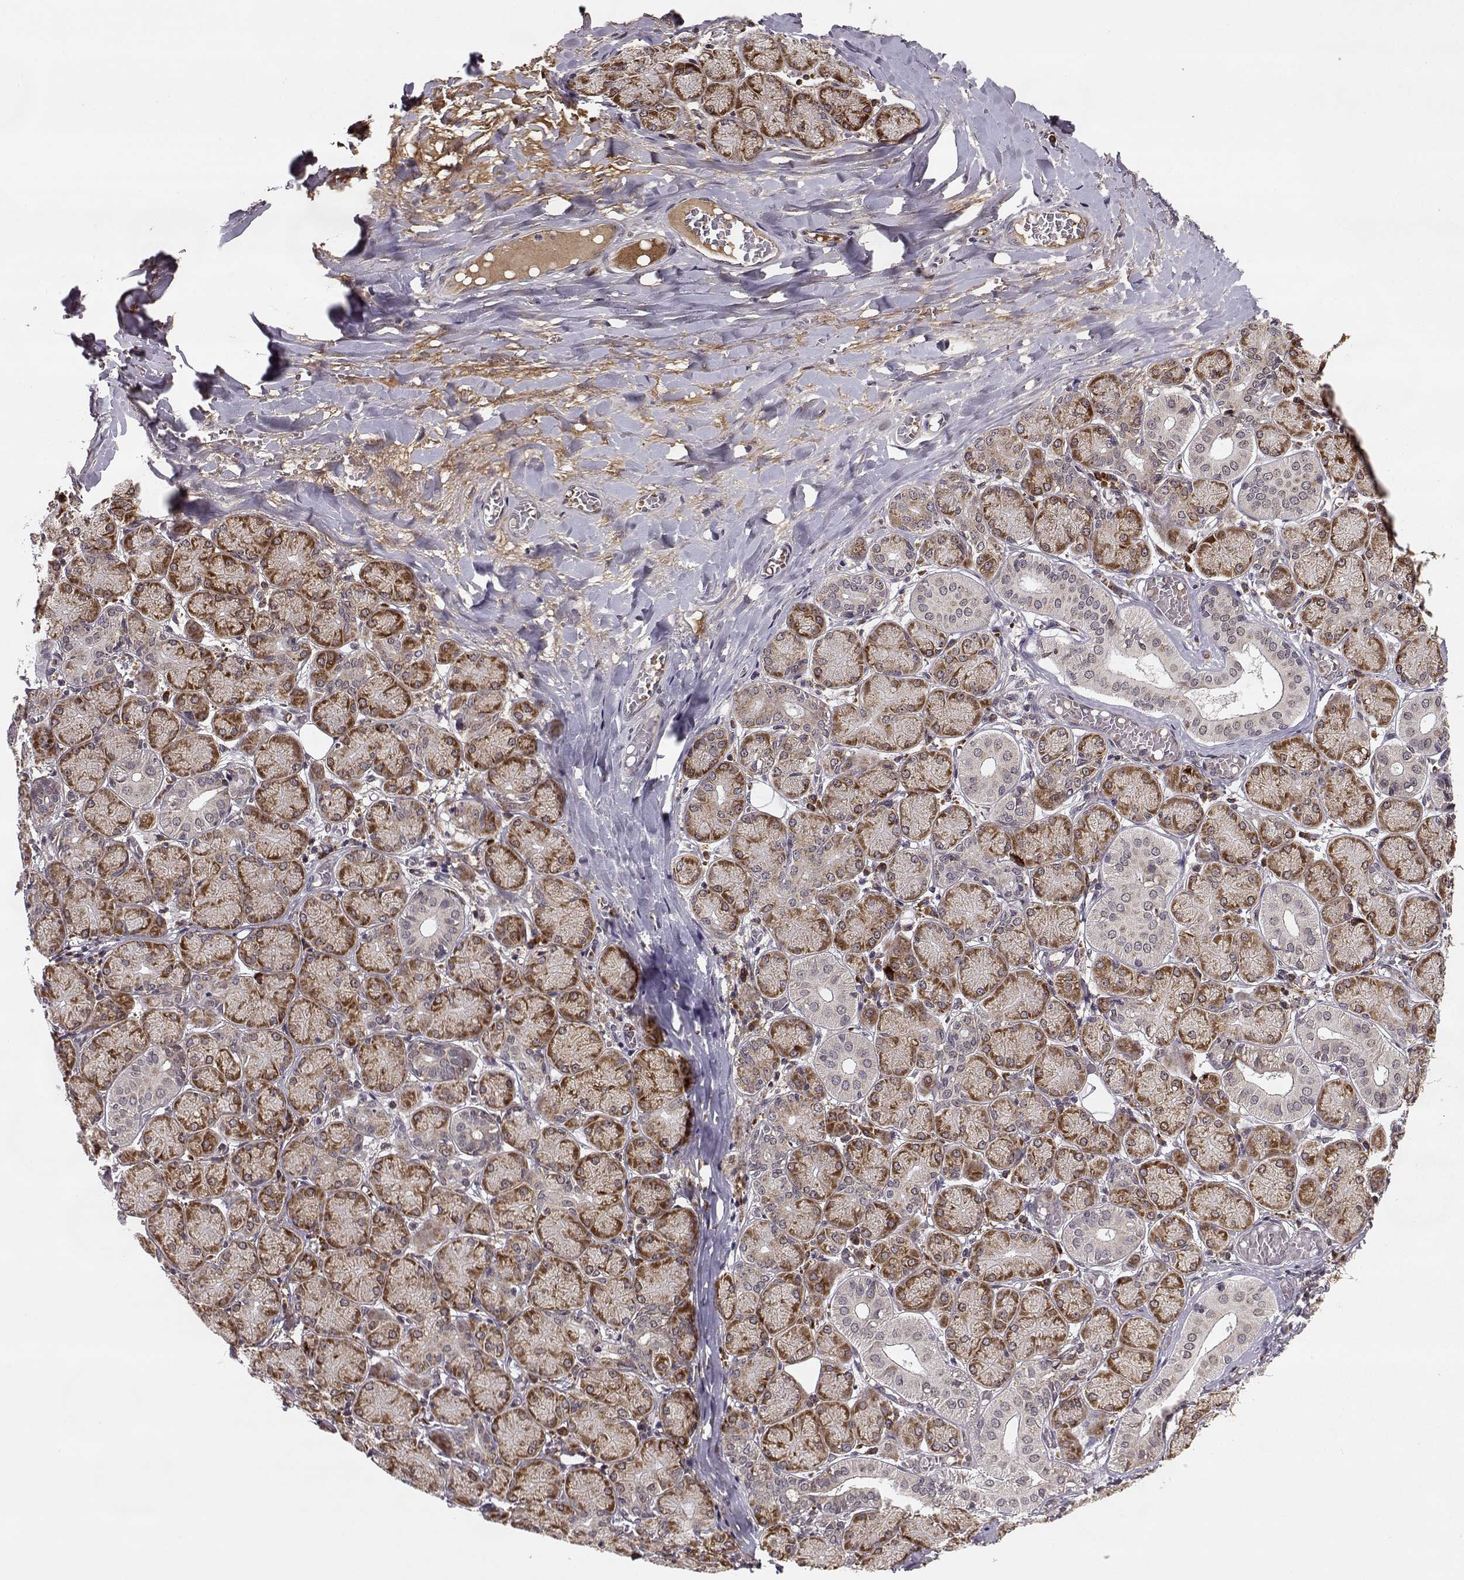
{"staining": {"intensity": "moderate", "quantity": ">75%", "location": "cytoplasmic/membranous"}, "tissue": "salivary gland", "cell_type": "Glandular cells", "image_type": "normal", "snomed": [{"axis": "morphology", "description": "Normal tissue, NOS"}, {"axis": "topography", "description": "Salivary gland"}, {"axis": "topography", "description": "Peripheral nerve tissue"}], "caption": "This photomicrograph shows immunohistochemistry staining of normal salivary gland, with medium moderate cytoplasmic/membranous positivity in approximately >75% of glandular cells.", "gene": "RPL31", "patient": {"sex": "female", "age": 24}}